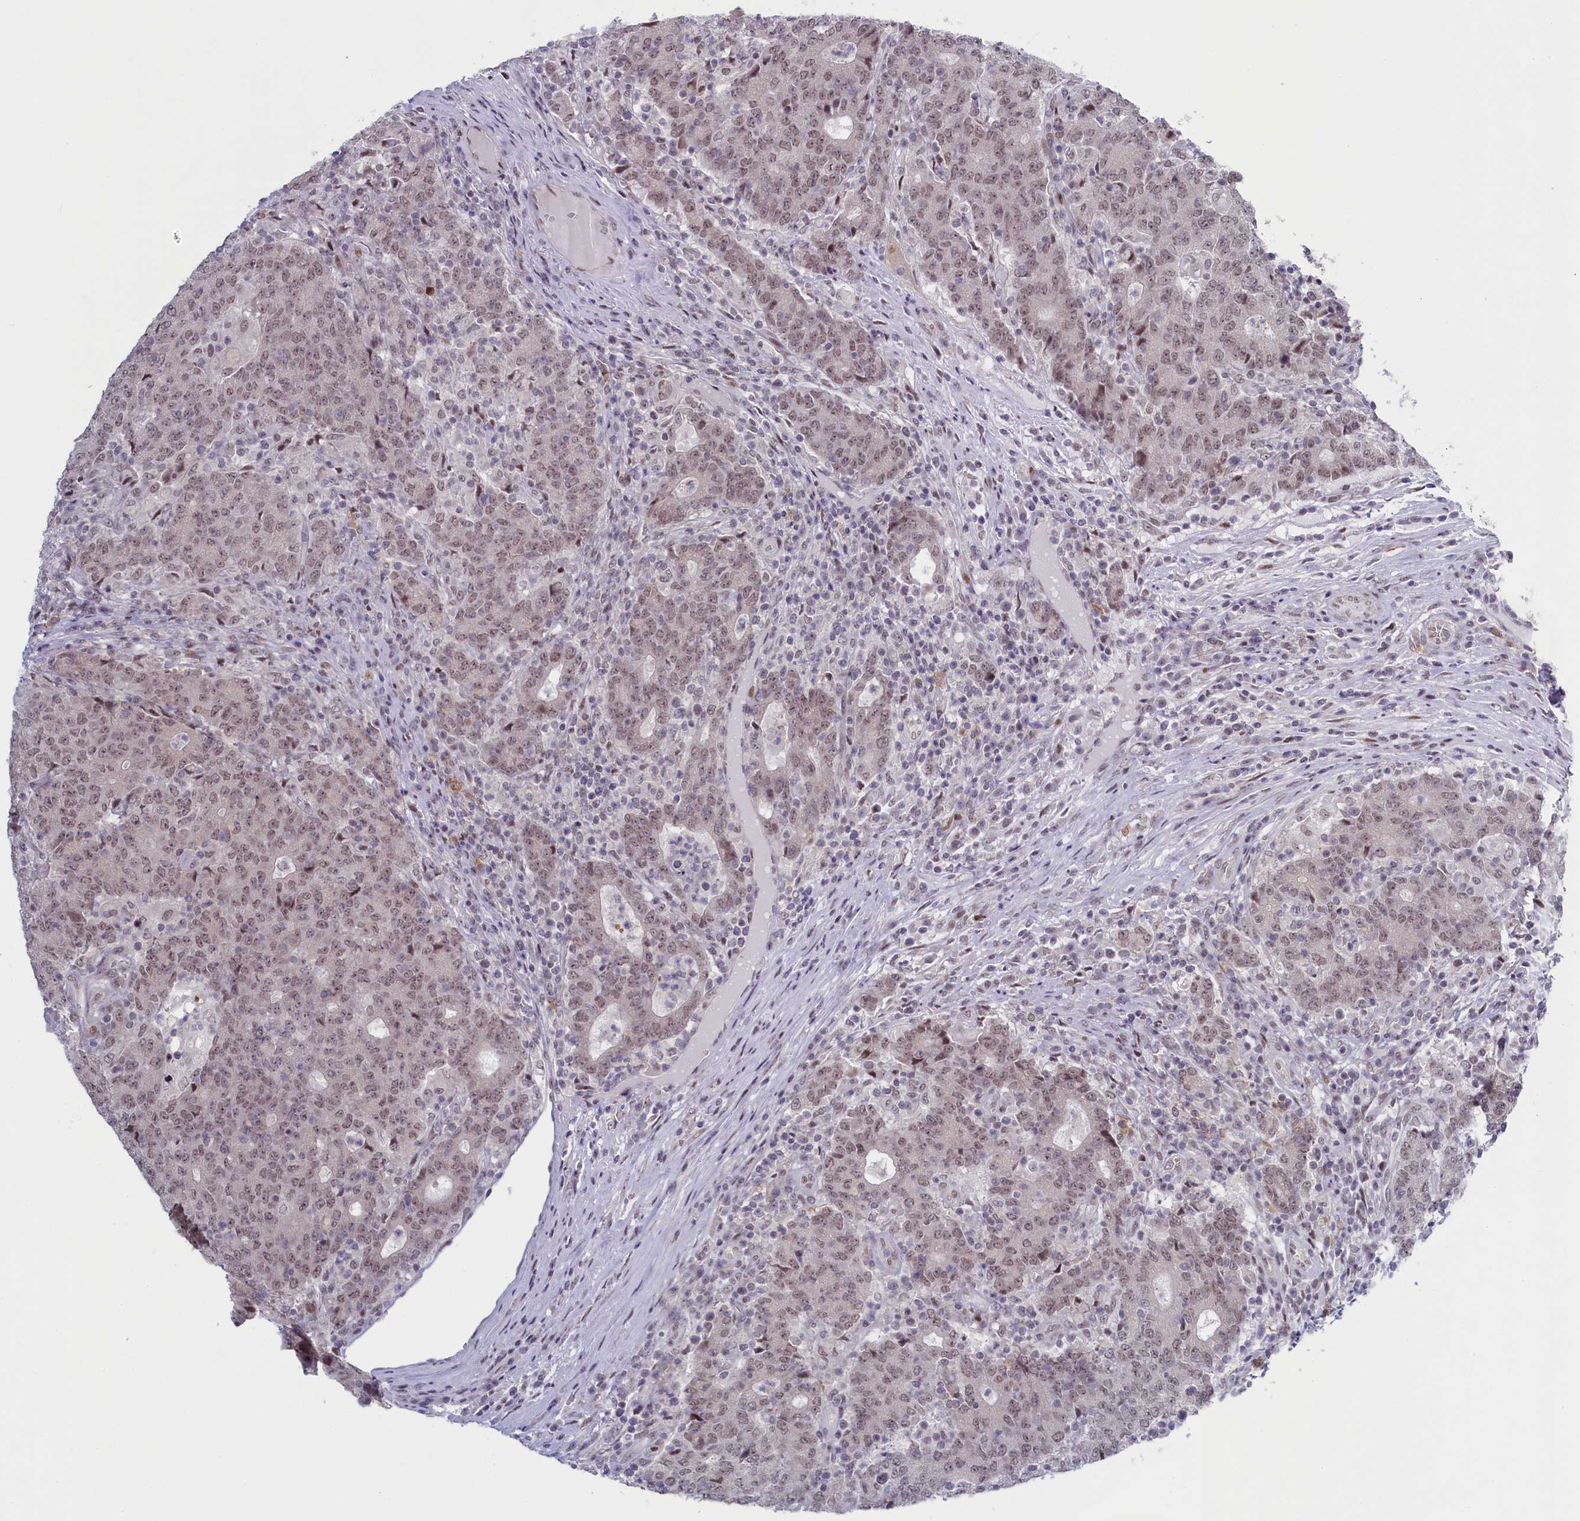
{"staining": {"intensity": "weak", "quantity": "<25%", "location": "nuclear"}, "tissue": "colorectal cancer", "cell_type": "Tumor cells", "image_type": "cancer", "snomed": [{"axis": "morphology", "description": "Adenocarcinoma, NOS"}, {"axis": "topography", "description": "Colon"}], "caption": "This image is of adenocarcinoma (colorectal) stained with immunohistochemistry (IHC) to label a protein in brown with the nuclei are counter-stained blue. There is no staining in tumor cells.", "gene": "ATF7IP2", "patient": {"sex": "female", "age": 75}}